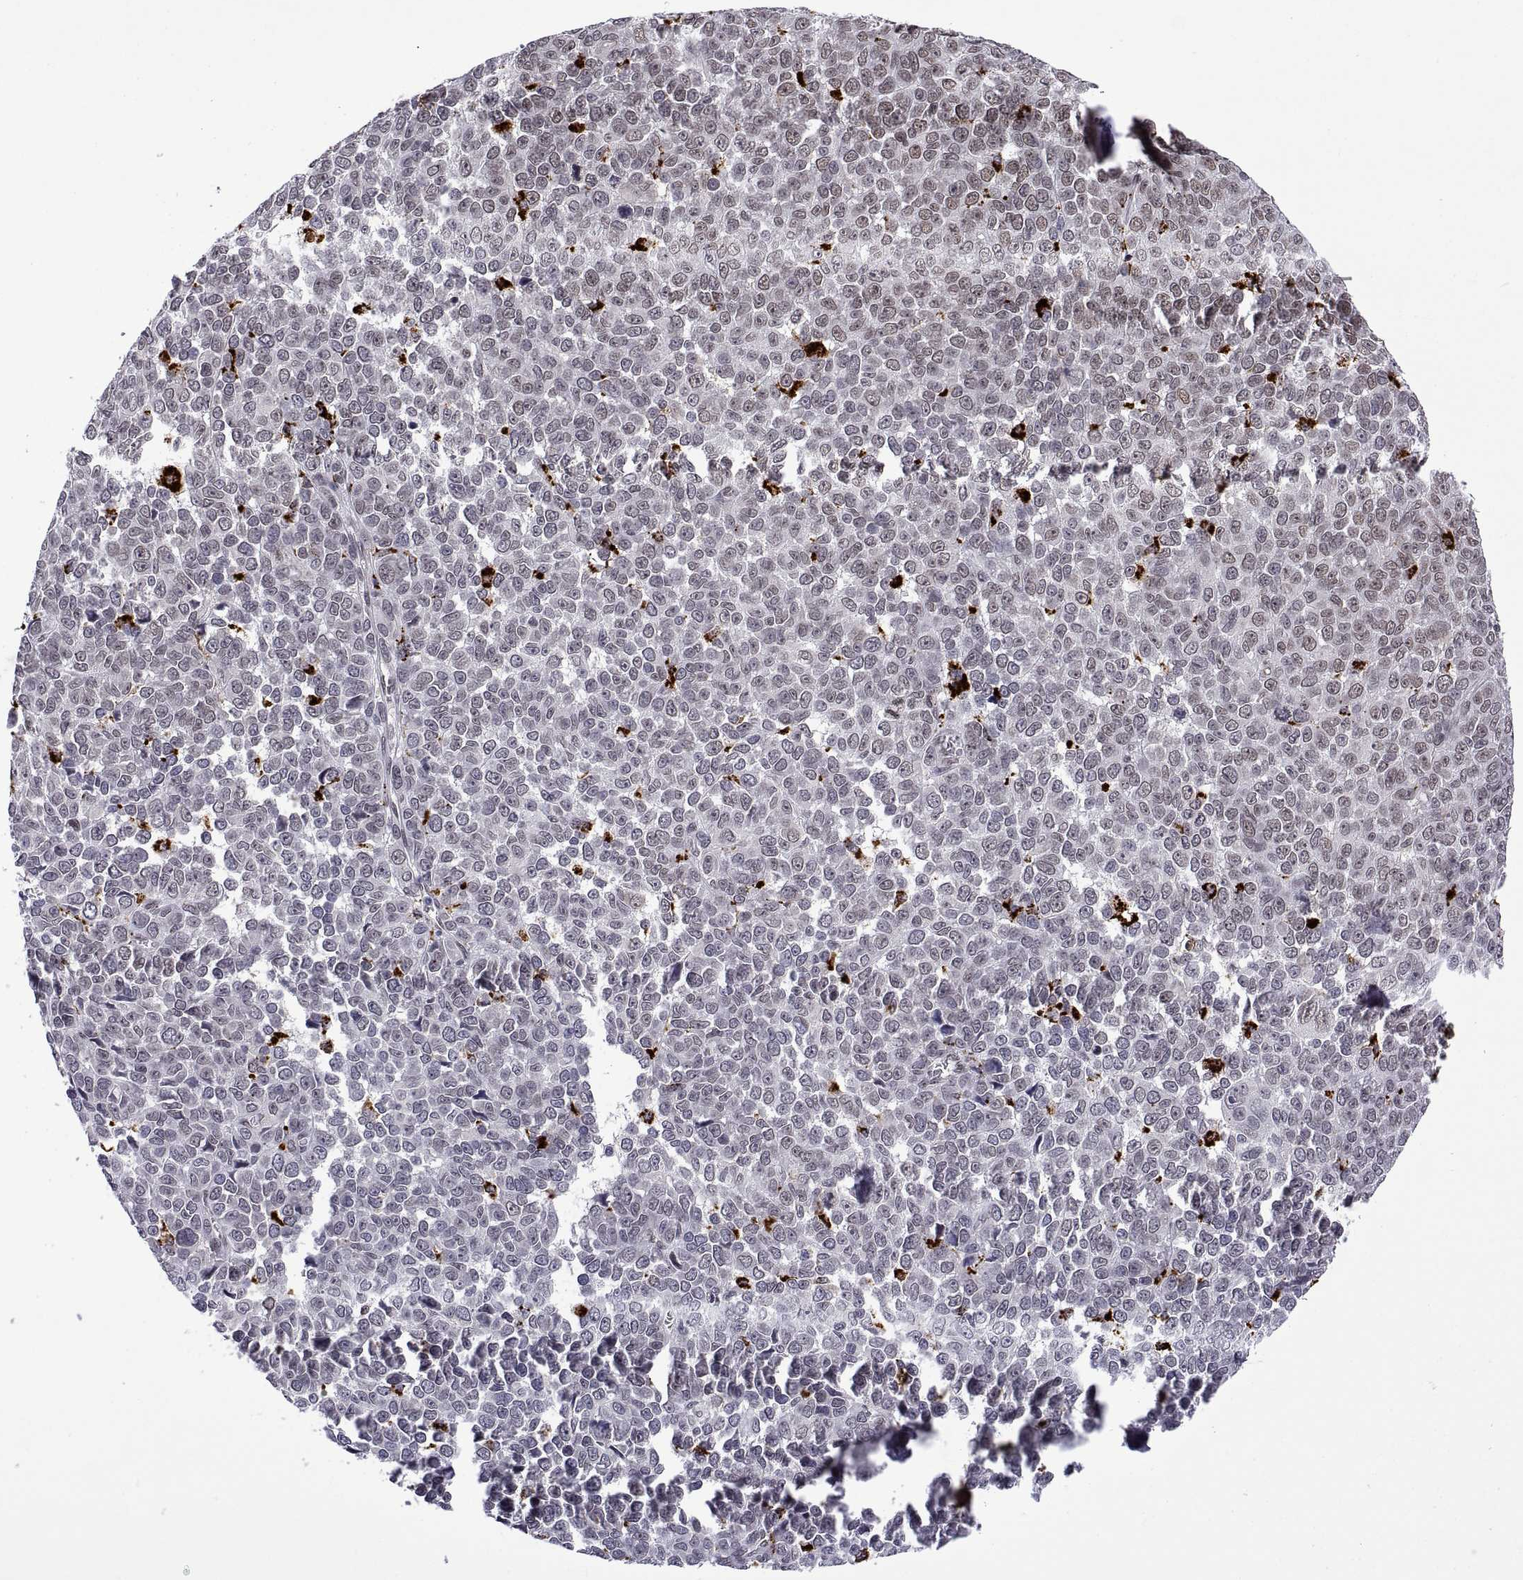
{"staining": {"intensity": "negative", "quantity": "none", "location": "none"}, "tissue": "melanoma", "cell_type": "Tumor cells", "image_type": "cancer", "snomed": [{"axis": "morphology", "description": "Malignant melanoma, NOS"}, {"axis": "topography", "description": "Skin"}], "caption": "Tumor cells are negative for protein expression in human melanoma.", "gene": "NR4A1", "patient": {"sex": "female", "age": 95}}